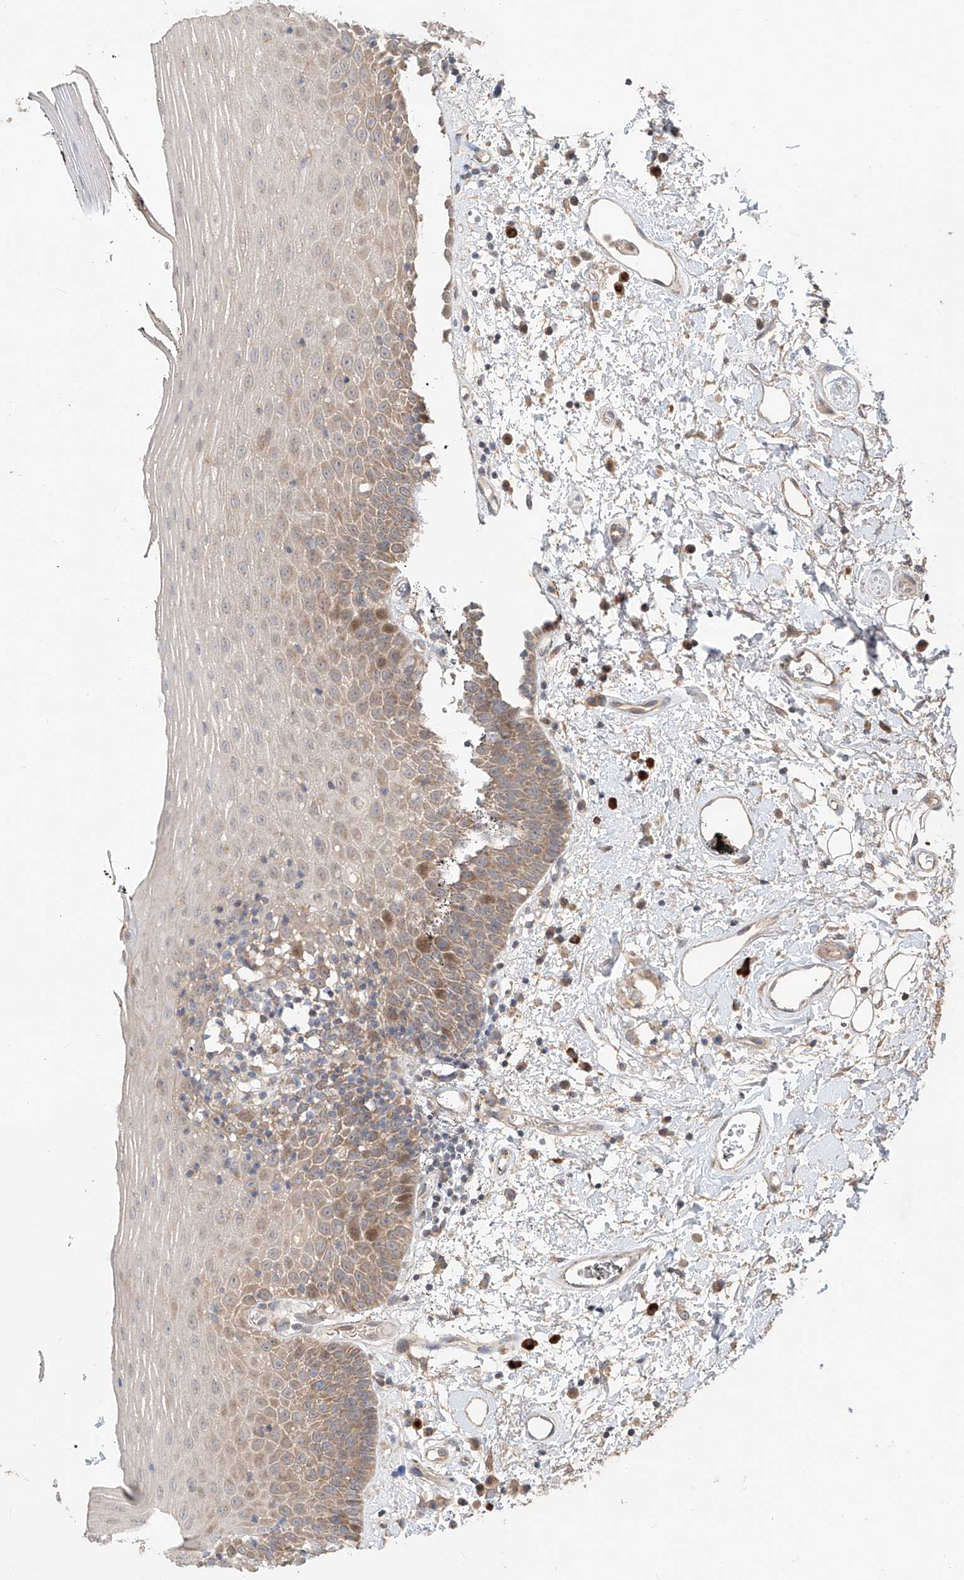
{"staining": {"intensity": "moderate", "quantity": "<25%", "location": "cytoplasmic/membranous"}, "tissue": "oral mucosa", "cell_type": "Squamous epithelial cells", "image_type": "normal", "snomed": [{"axis": "morphology", "description": "Normal tissue, NOS"}, {"axis": "topography", "description": "Oral tissue"}], "caption": "Oral mucosa stained with a protein marker exhibits moderate staining in squamous epithelial cells.", "gene": "TMEM61", "patient": {"sex": "male", "age": 74}}